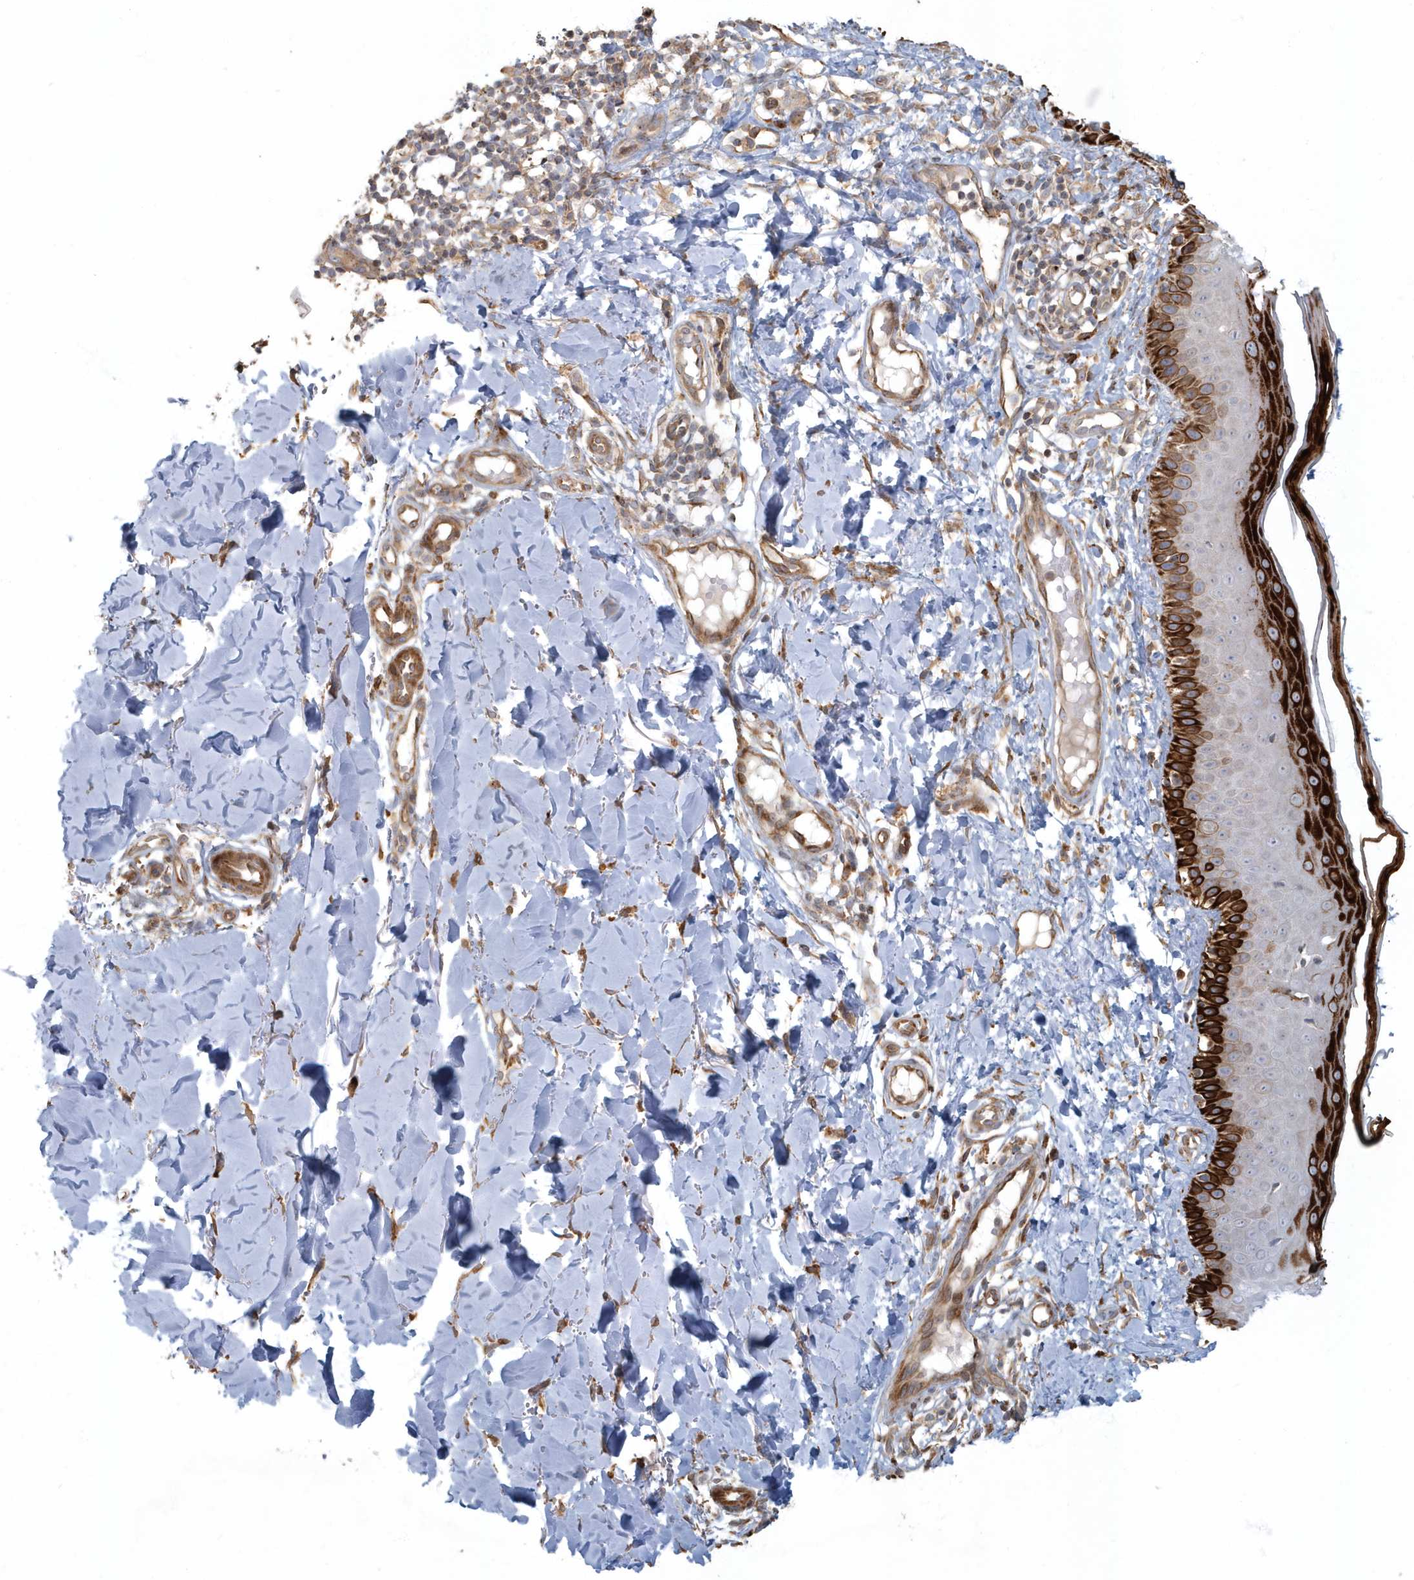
{"staining": {"intensity": "moderate", "quantity": ">75%", "location": "cytoplasmic/membranous"}, "tissue": "skin", "cell_type": "Fibroblasts", "image_type": "normal", "snomed": [{"axis": "morphology", "description": "Normal tissue, NOS"}, {"axis": "topography", "description": "Skin"}], "caption": "A medium amount of moderate cytoplasmic/membranous staining is present in about >75% of fibroblasts in unremarkable skin. Immunohistochemistry (ihc) stains the protein of interest in brown and the nuclei are stained blue.", "gene": "ARHGEF38", "patient": {"sex": "male", "age": 52}}